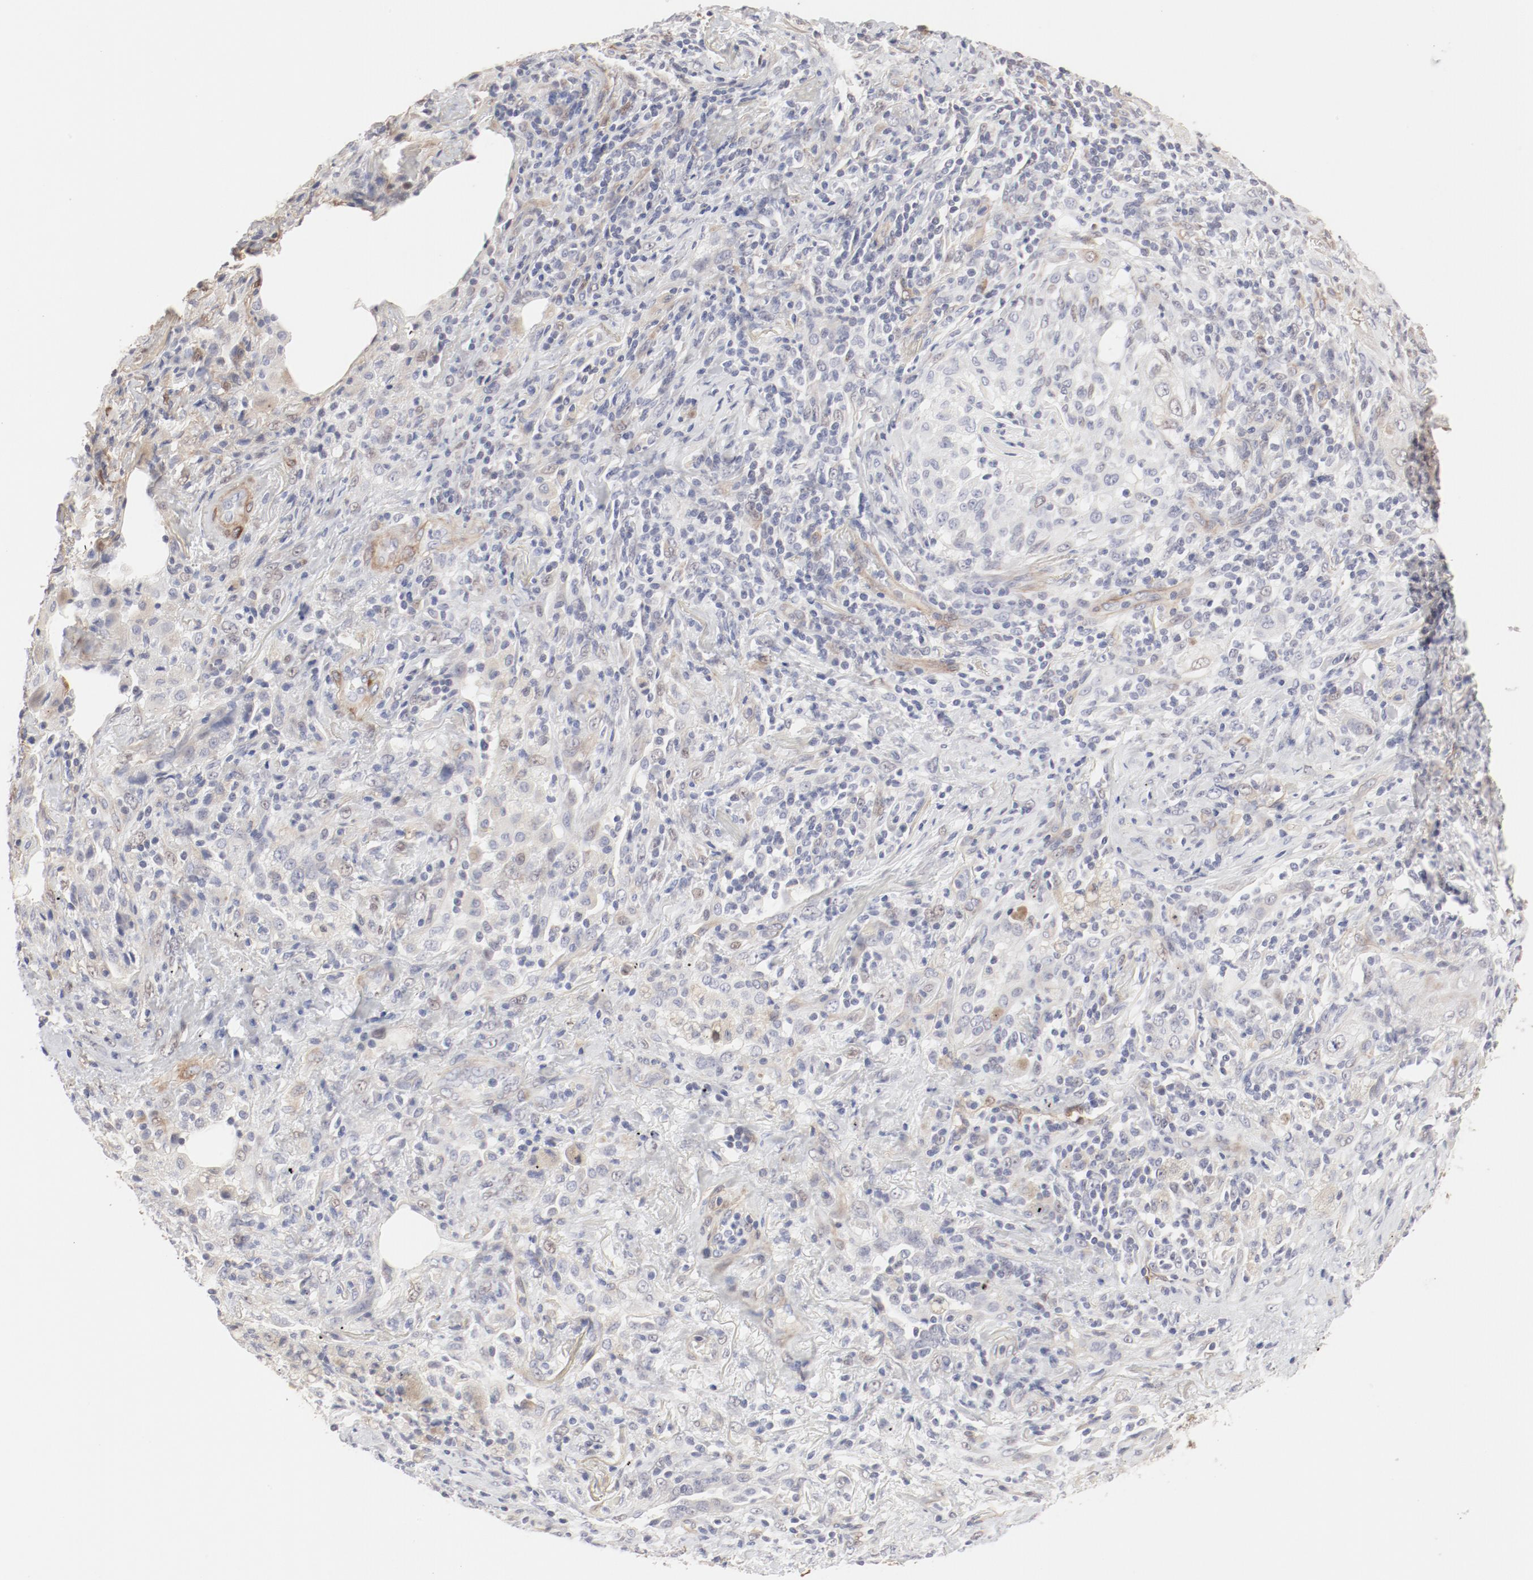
{"staining": {"intensity": "negative", "quantity": "none", "location": "none"}, "tissue": "lung cancer", "cell_type": "Tumor cells", "image_type": "cancer", "snomed": [{"axis": "morphology", "description": "Squamous cell carcinoma, NOS"}, {"axis": "topography", "description": "Lung"}], "caption": "Tumor cells are negative for protein expression in human lung cancer (squamous cell carcinoma).", "gene": "MAGED4", "patient": {"sex": "female", "age": 67}}